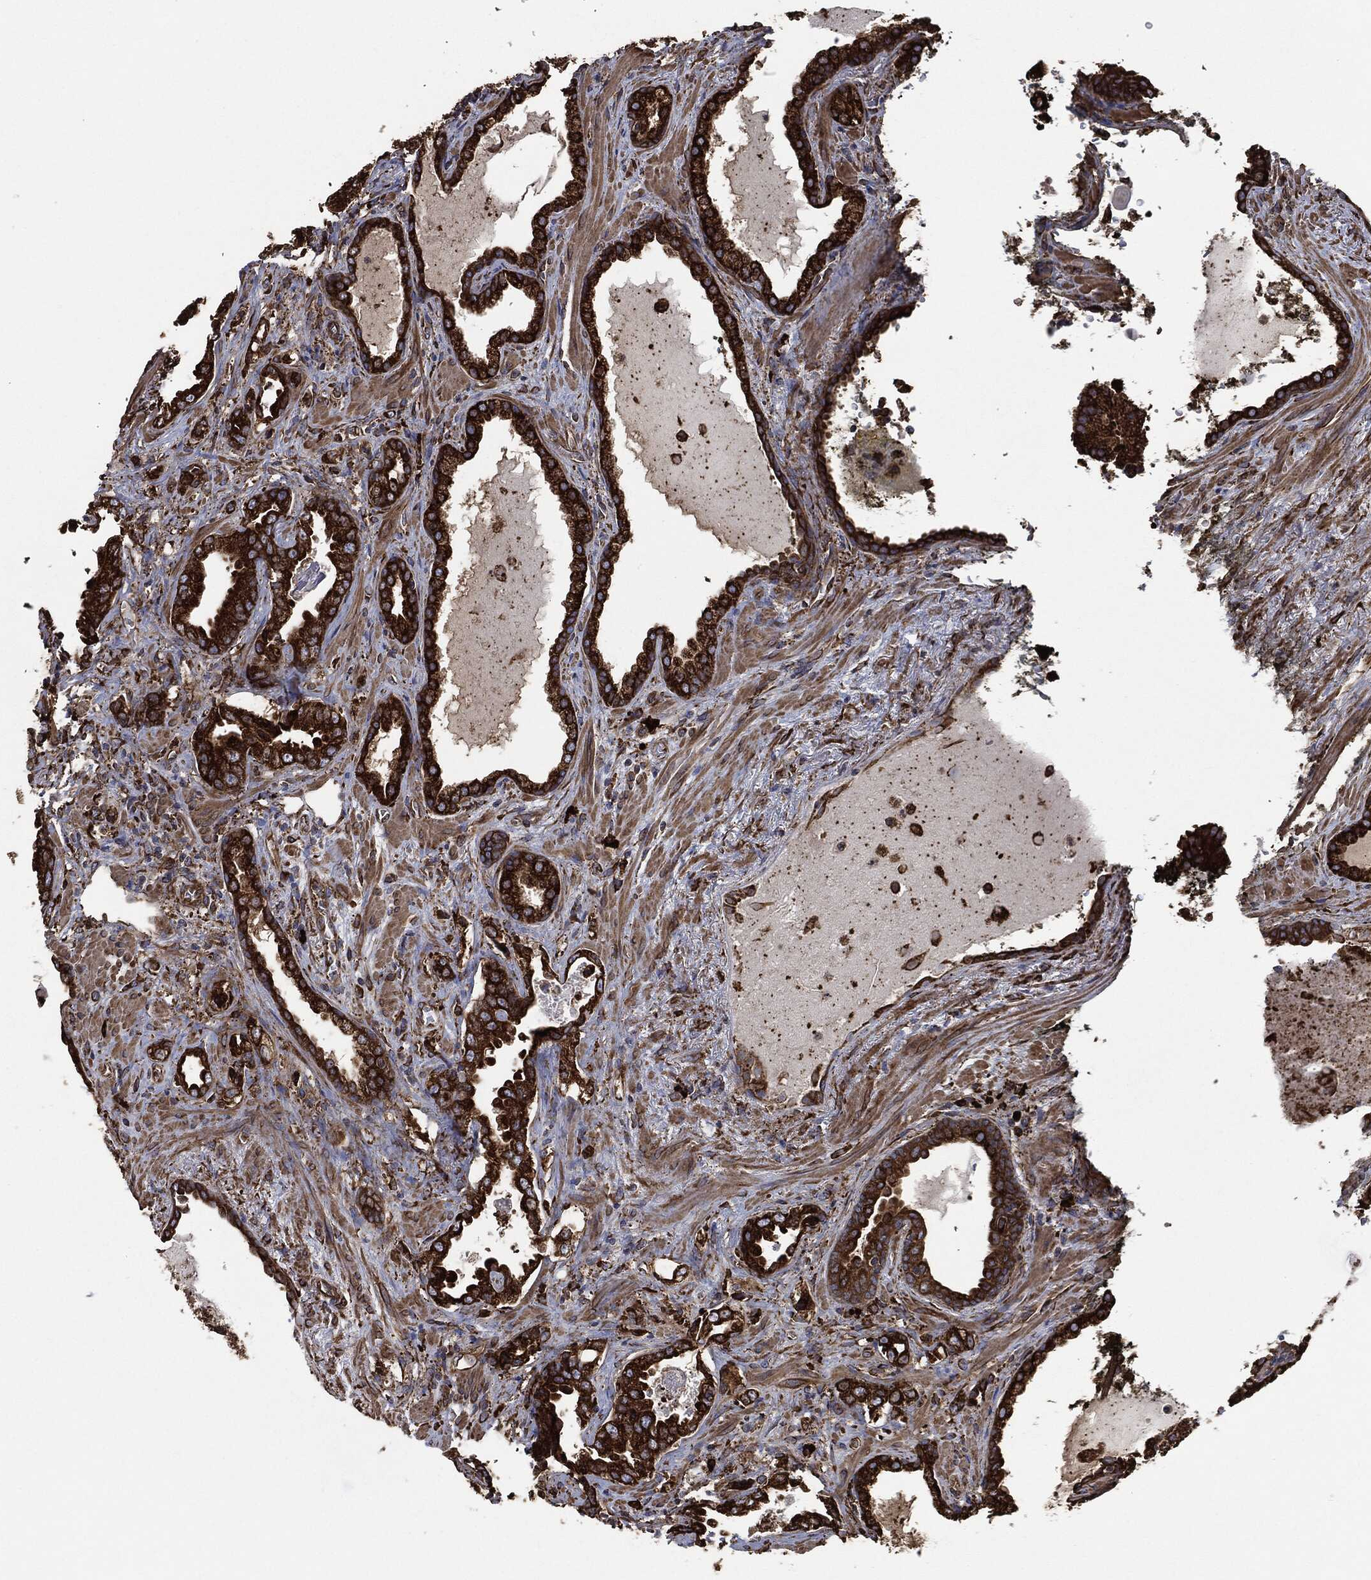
{"staining": {"intensity": "strong", "quantity": ">75%", "location": "cytoplasmic/membranous"}, "tissue": "prostate cancer", "cell_type": "Tumor cells", "image_type": "cancer", "snomed": [{"axis": "morphology", "description": "Adenocarcinoma, Low grade"}, {"axis": "topography", "description": "Prostate"}], "caption": "Approximately >75% of tumor cells in human low-grade adenocarcinoma (prostate) exhibit strong cytoplasmic/membranous protein staining as visualized by brown immunohistochemical staining.", "gene": "AMFR", "patient": {"sex": "male", "age": 62}}